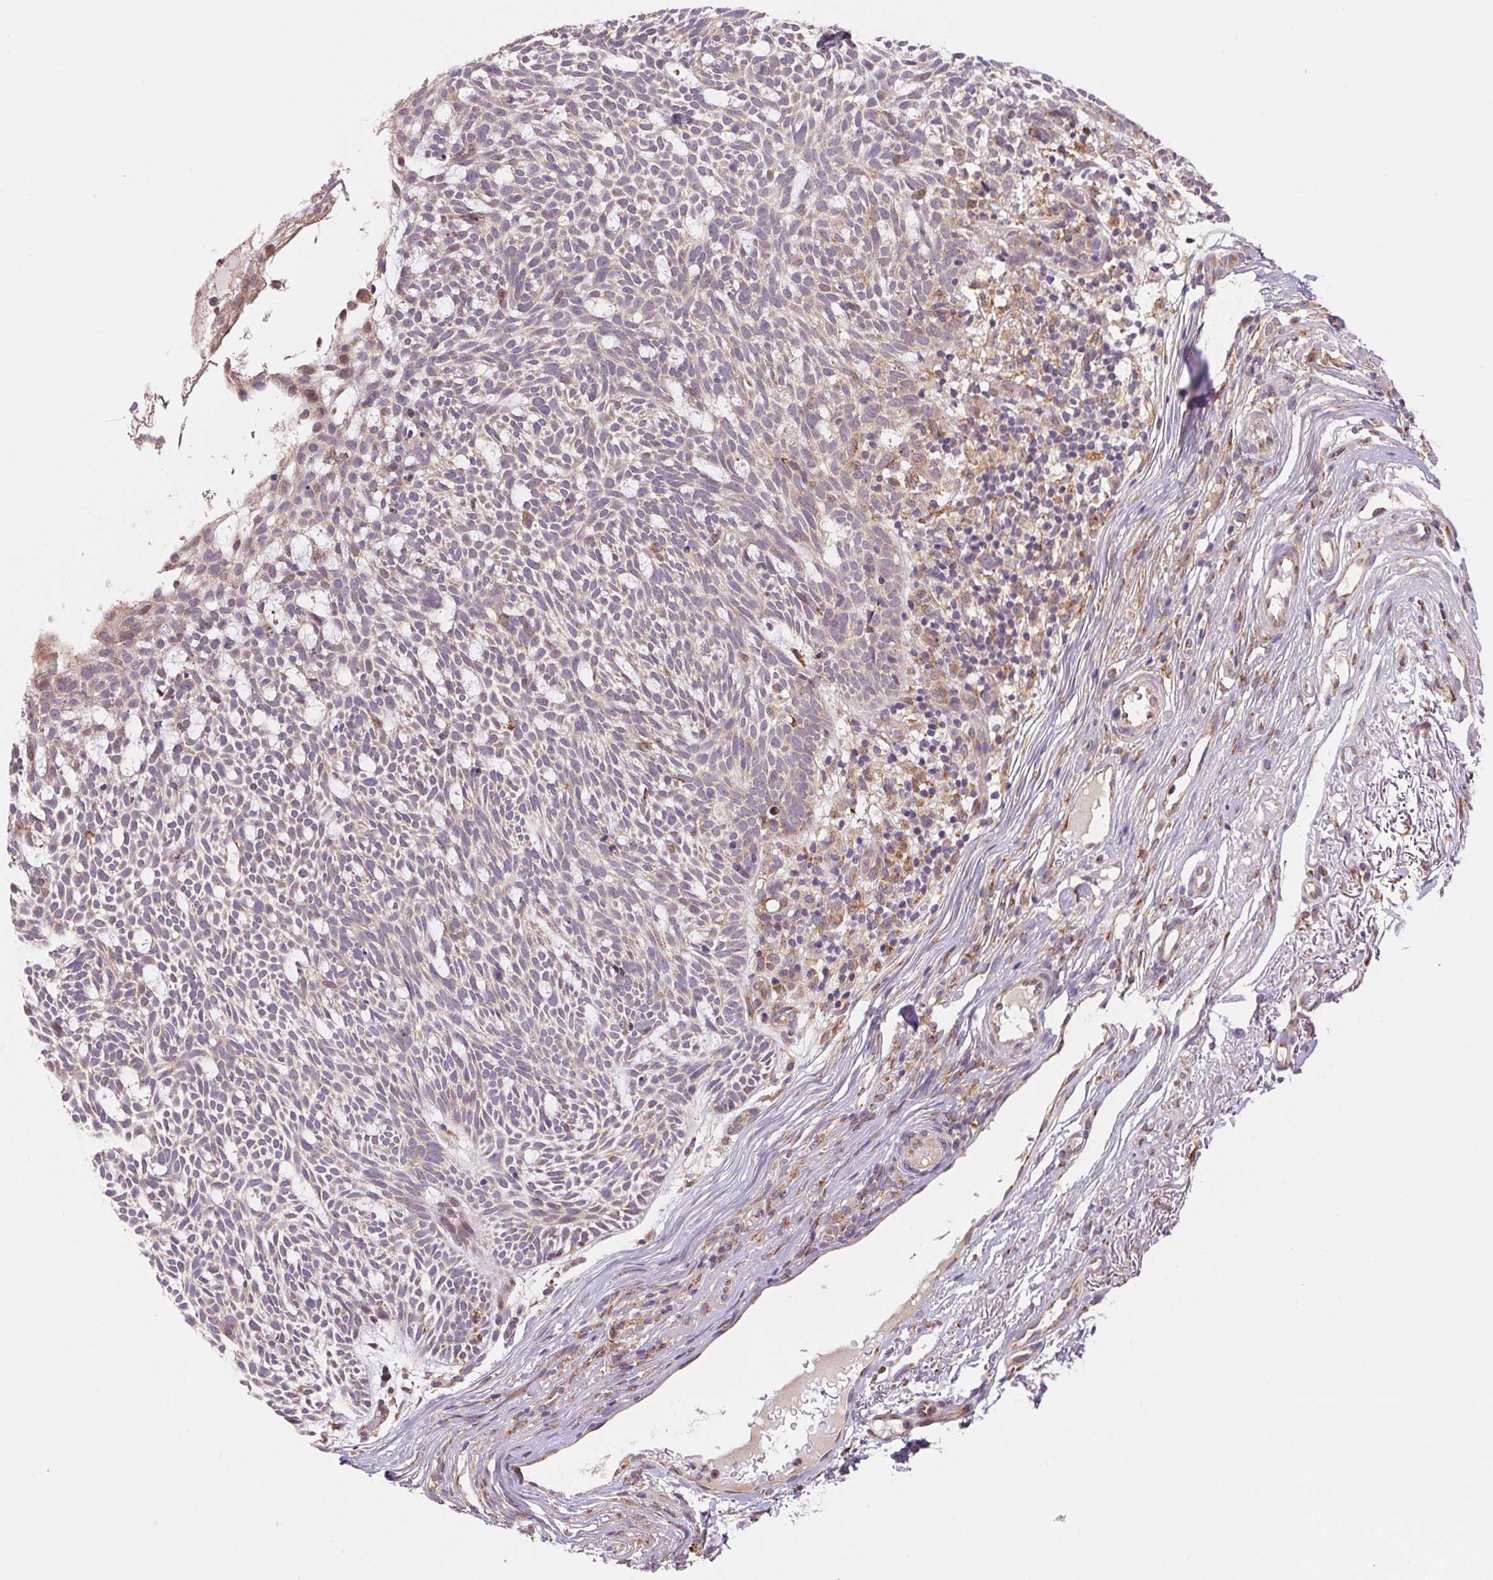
{"staining": {"intensity": "negative", "quantity": "none", "location": "none"}, "tissue": "skin cancer", "cell_type": "Tumor cells", "image_type": "cancer", "snomed": [{"axis": "morphology", "description": "Normal tissue, NOS"}, {"axis": "morphology", "description": "Basal cell carcinoma"}, {"axis": "topography", "description": "Skin"}], "caption": "A histopathology image of human skin cancer (basal cell carcinoma) is negative for staining in tumor cells.", "gene": "KLHL20", "patient": {"sex": "male", "age": 68}}